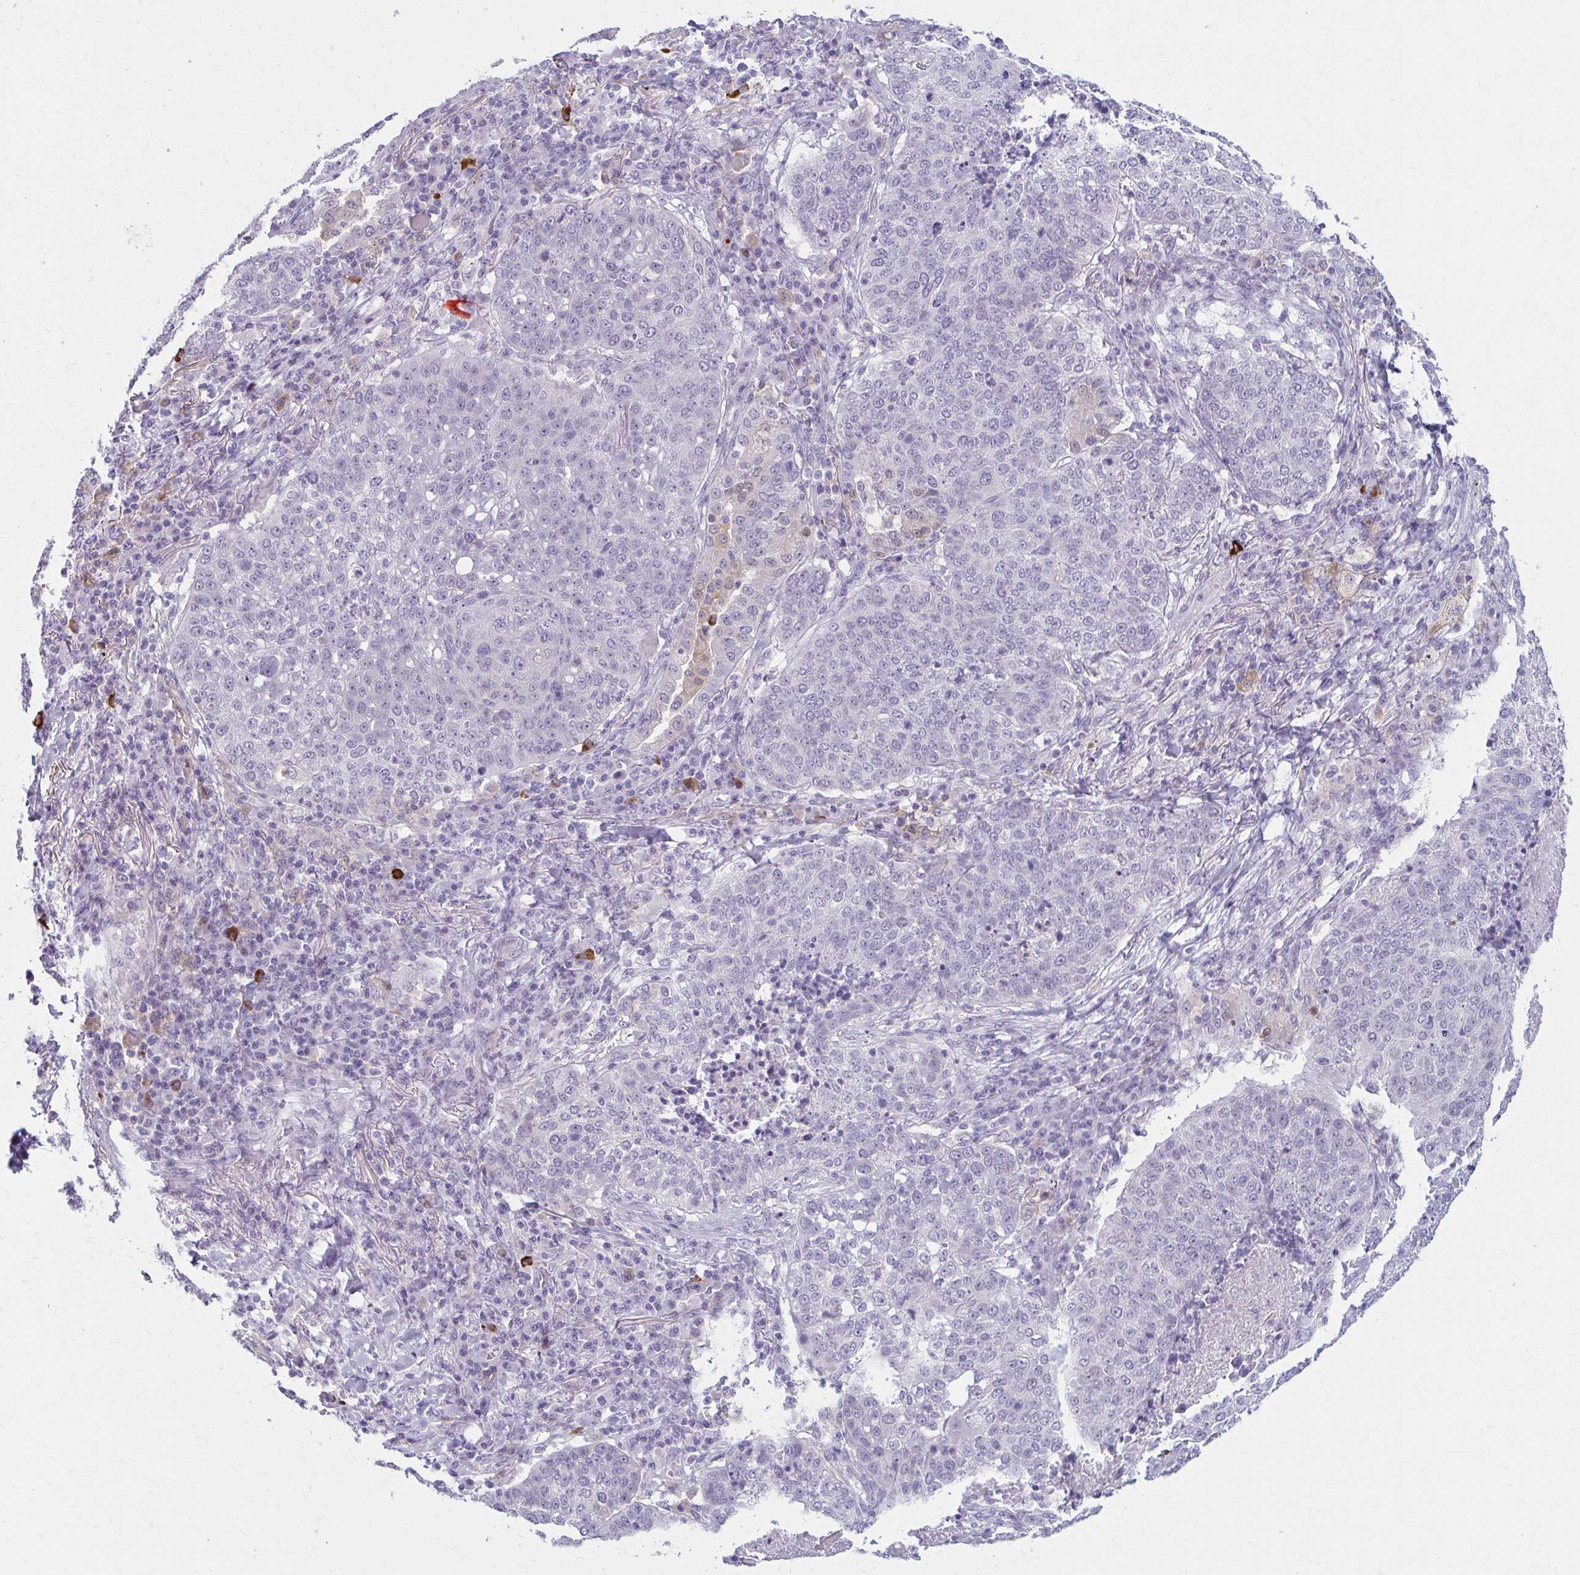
{"staining": {"intensity": "negative", "quantity": "none", "location": "none"}, "tissue": "lung cancer", "cell_type": "Tumor cells", "image_type": "cancer", "snomed": [{"axis": "morphology", "description": "Squamous cell carcinoma, NOS"}, {"axis": "topography", "description": "Lung"}], "caption": "Immunohistochemistry image of neoplastic tissue: human lung cancer stained with DAB (3,3'-diaminobenzidine) shows no significant protein positivity in tumor cells.", "gene": "LDLRAP1", "patient": {"sex": "male", "age": 63}}